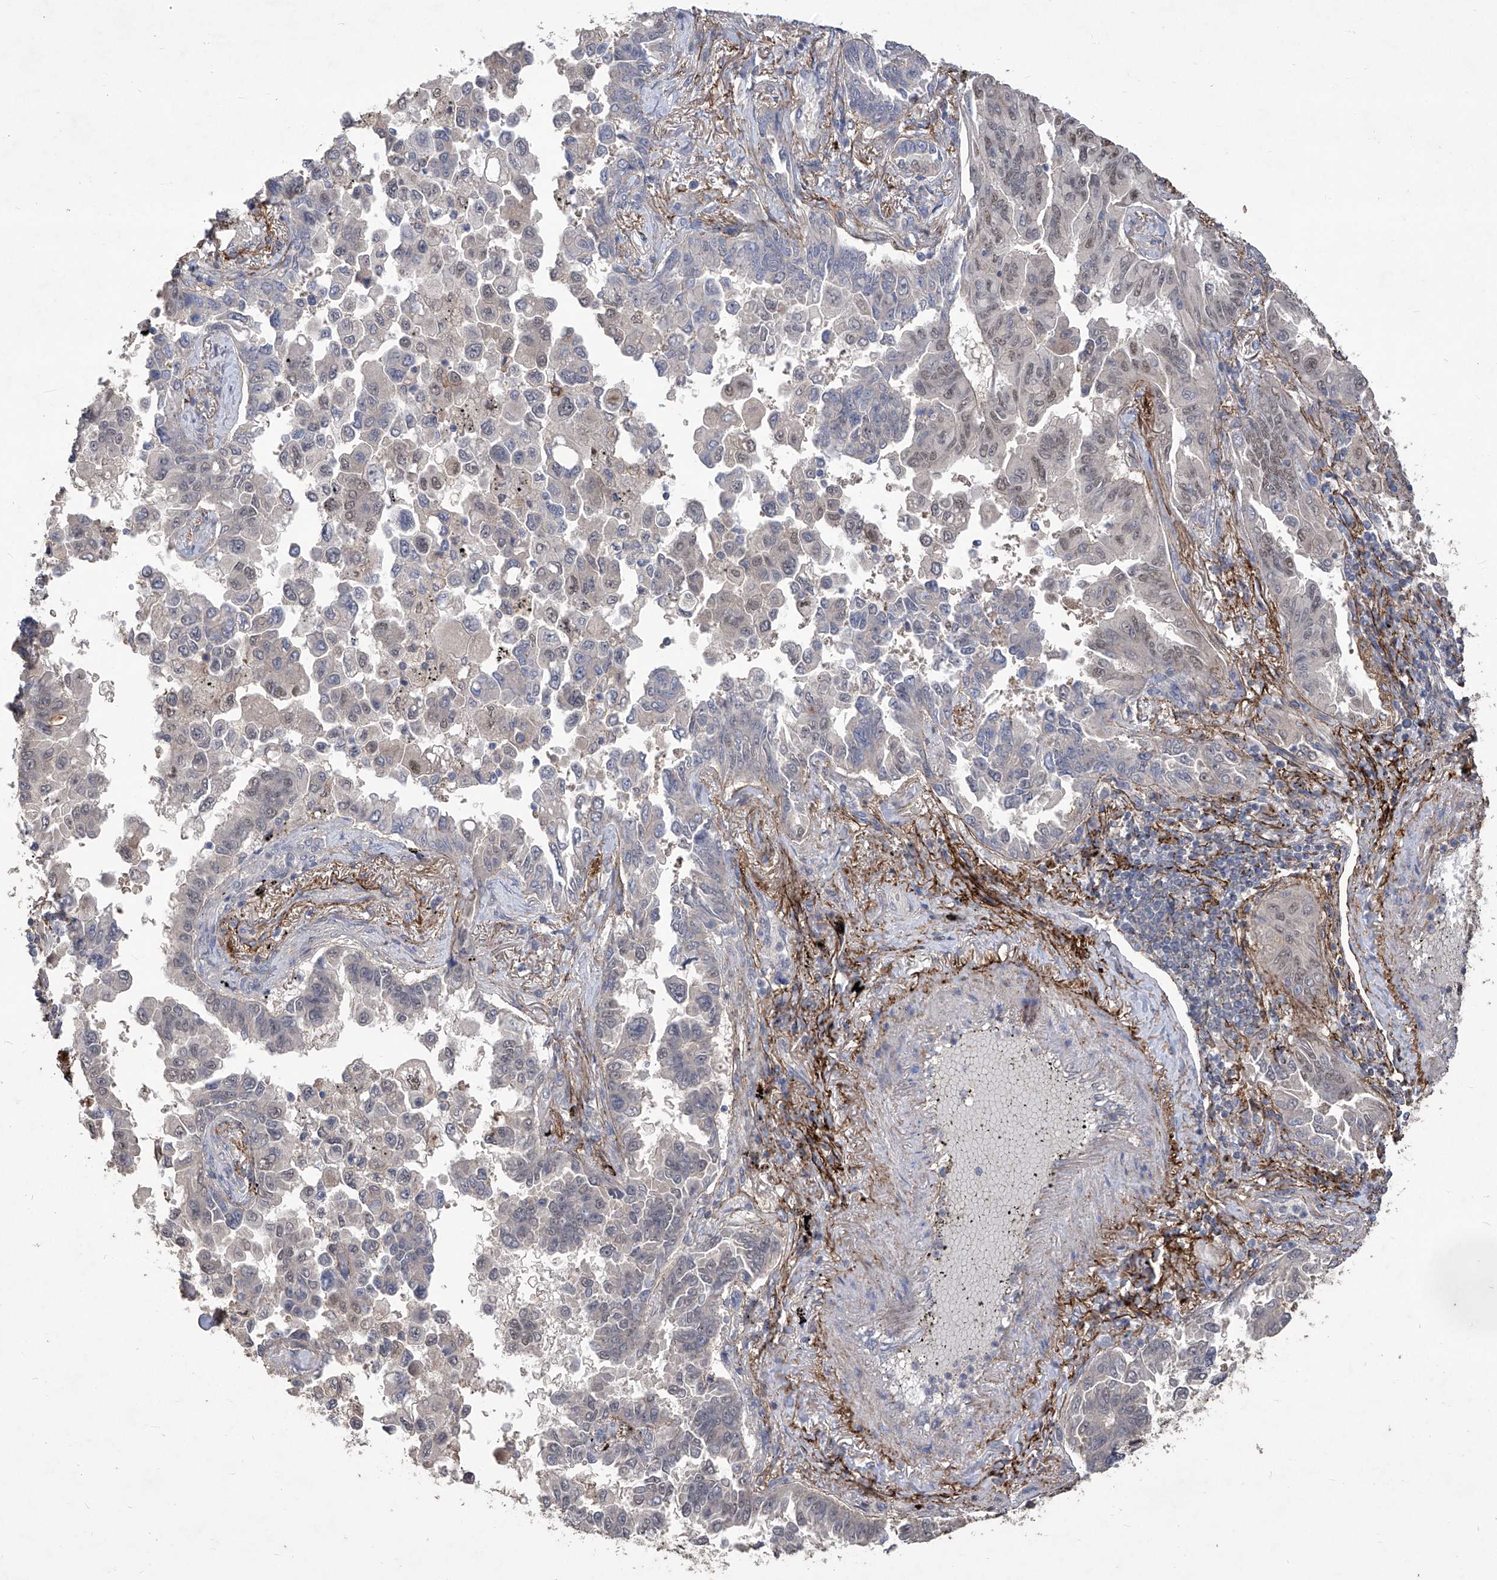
{"staining": {"intensity": "negative", "quantity": "none", "location": "none"}, "tissue": "lung cancer", "cell_type": "Tumor cells", "image_type": "cancer", "snomed": [{"axis": "morphology", "description": "Adenocarcinoma, NOS"}, {"axis": "topography", "description": "Lung"}], "caption": "Immunohistochemical staining of lung cancer reveals no significant expression in tumor cells. Nuclei are stained in blue.", "gene": "TXNIP", "patient": {"sex": "female", "age": 67}}